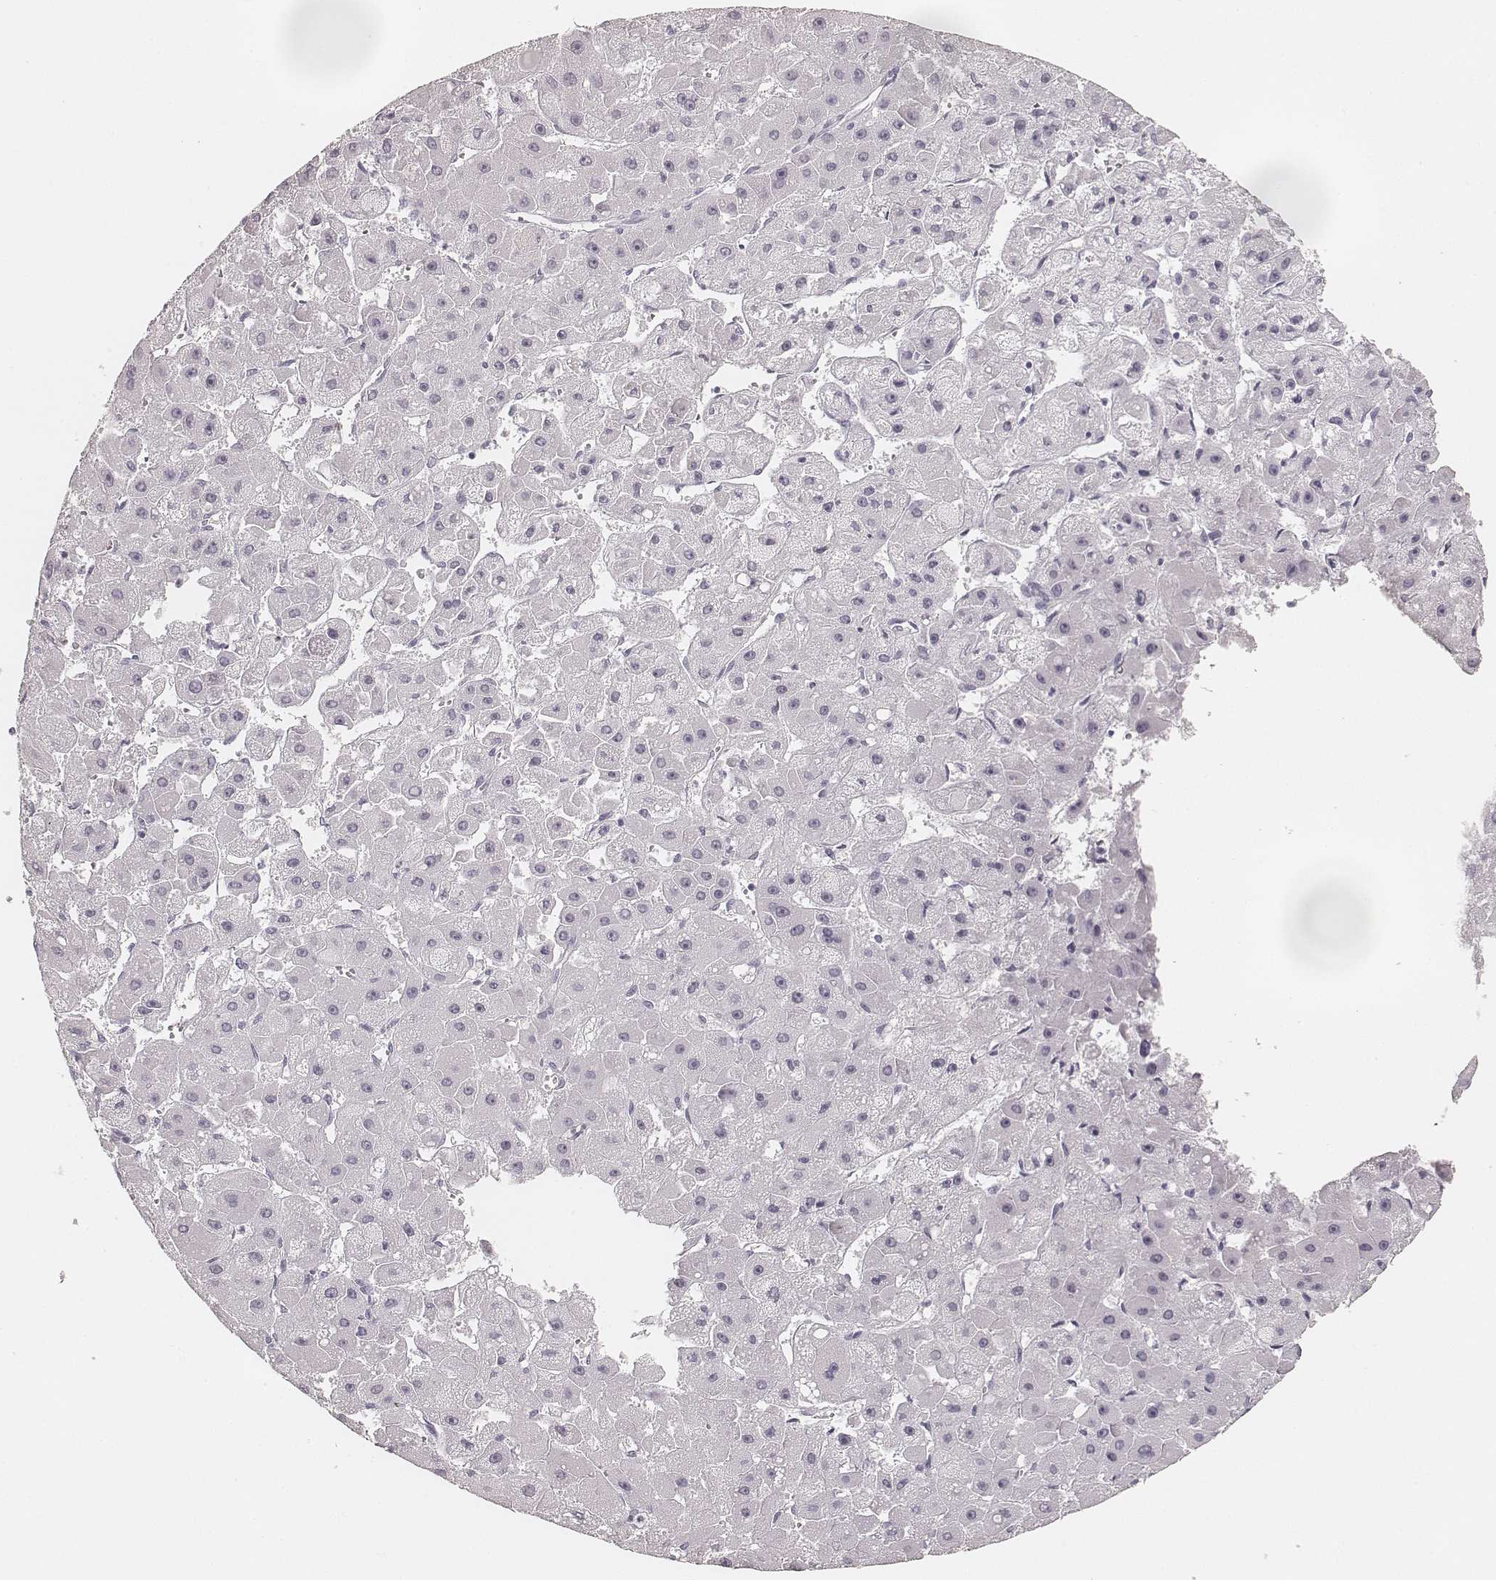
{"staining": {"intensity": "negative", "quantity": "none", "location": "none"}, "tissue": "liver cancer", "cell_type": "Tumor cells", "image_type": "cancer", "snomed": [{"axis": "morphology", "description": "Carcinoma, Hepatocellular, NOS"}, {"axis": "topography", "description": "Liver"}], "caption": "Hepatocellular carcinoma (liver) was stained to show a protein in brown. There is no significant expression in tumor cells.", "gene": "KRT31", "patient": {"sex": "female", "age": 25}}